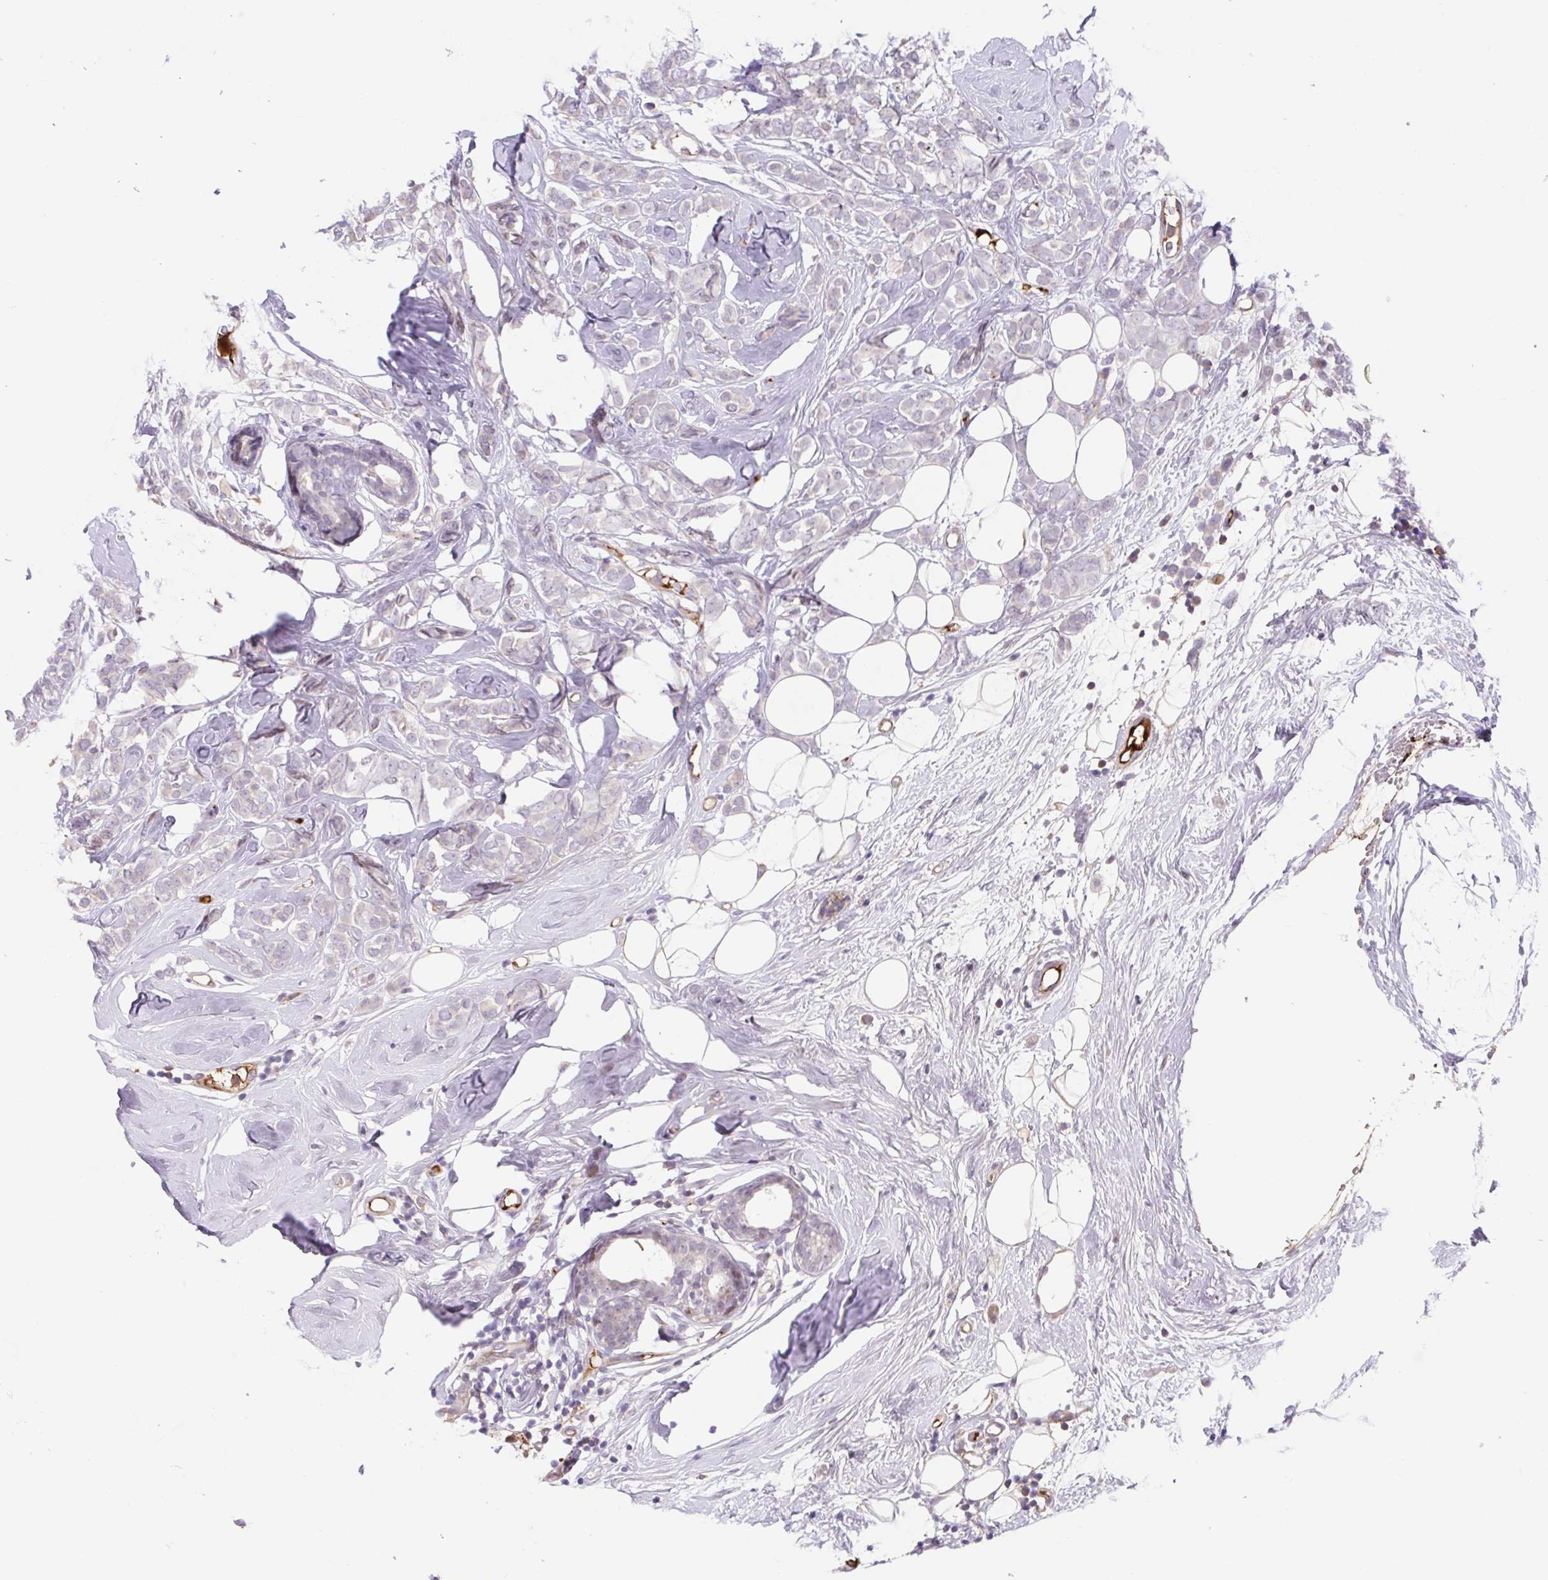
{"staining": {"intensity": "negative", "quantity": "none", "location": "none"}, "tissue": "breast cancer", "cell_type": "Tumor cells", "image_type": "cancer", "snomed": [{"axis": "morphology", "description": "Lobular carcinoma"}, {"axis": "topography", "description": "Breast"}], "caption": "This histopathology image is of breast cancer (lobular carcinoma) stained with IHC to label a protein in brown with the nuclei are counter-stained blue. There is no staining in tumor cells.", "gene": "TPRG1", "patient": {"sex": "female", "age": 49}}